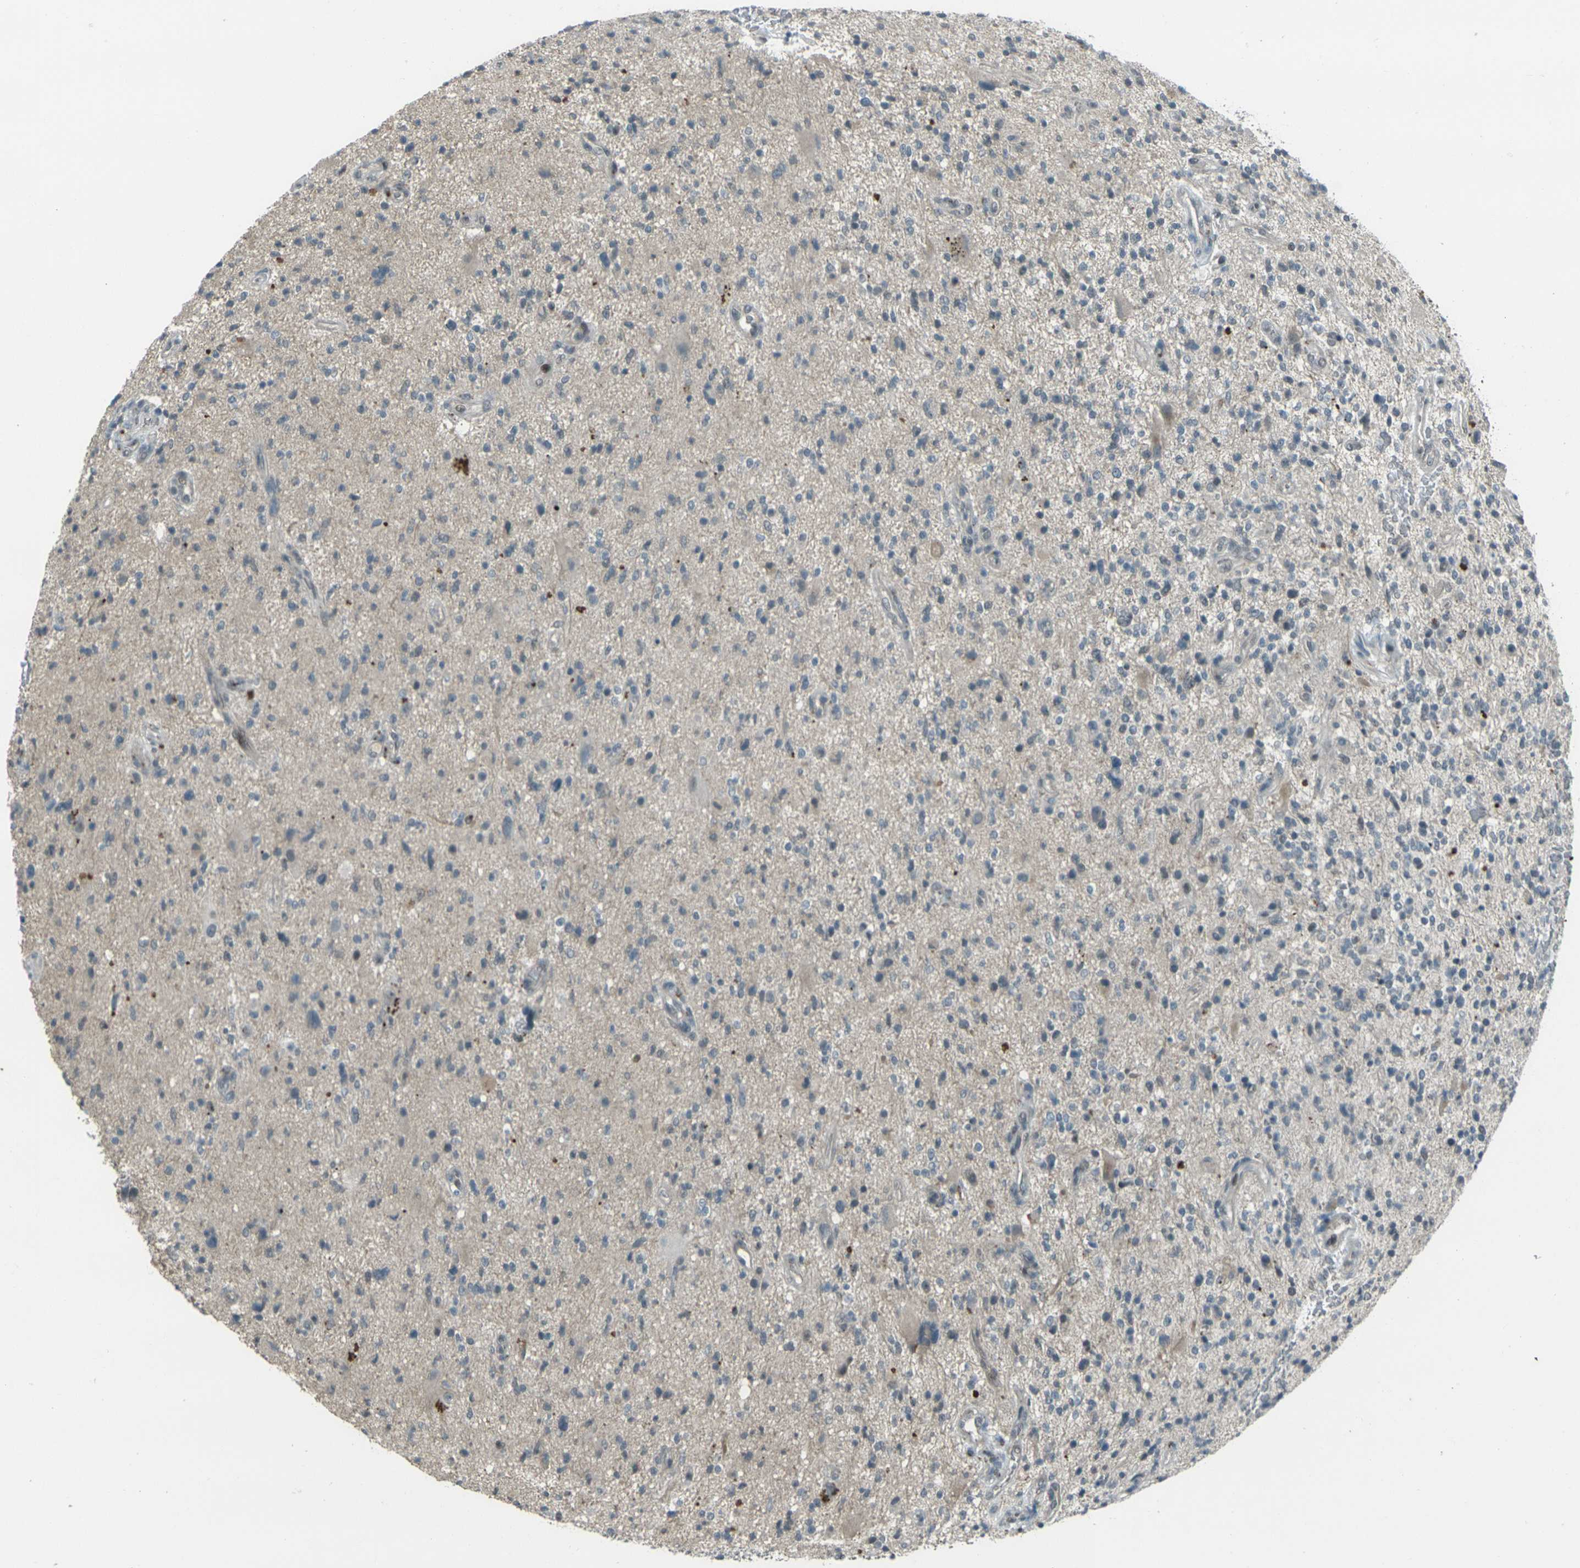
{"staining": {"intensity": "negative", "quantity": "none", "location": "none"}, "tissue": "glioma", "cell_type": "Tumor cells", "image_type": "cancer", "snomed": [{"axis": "morphology", "description": "Glioma, malignant, High grade"}, {"axis": "topography", "description": "Brain"}], "caption": "A high-resolution image shows immunohistochemistry (IHC) staining of glioma, which shows no significant staining in tumor cells.", "gene": "GPR19", "patient": {"sex": "male", "age": 48}}